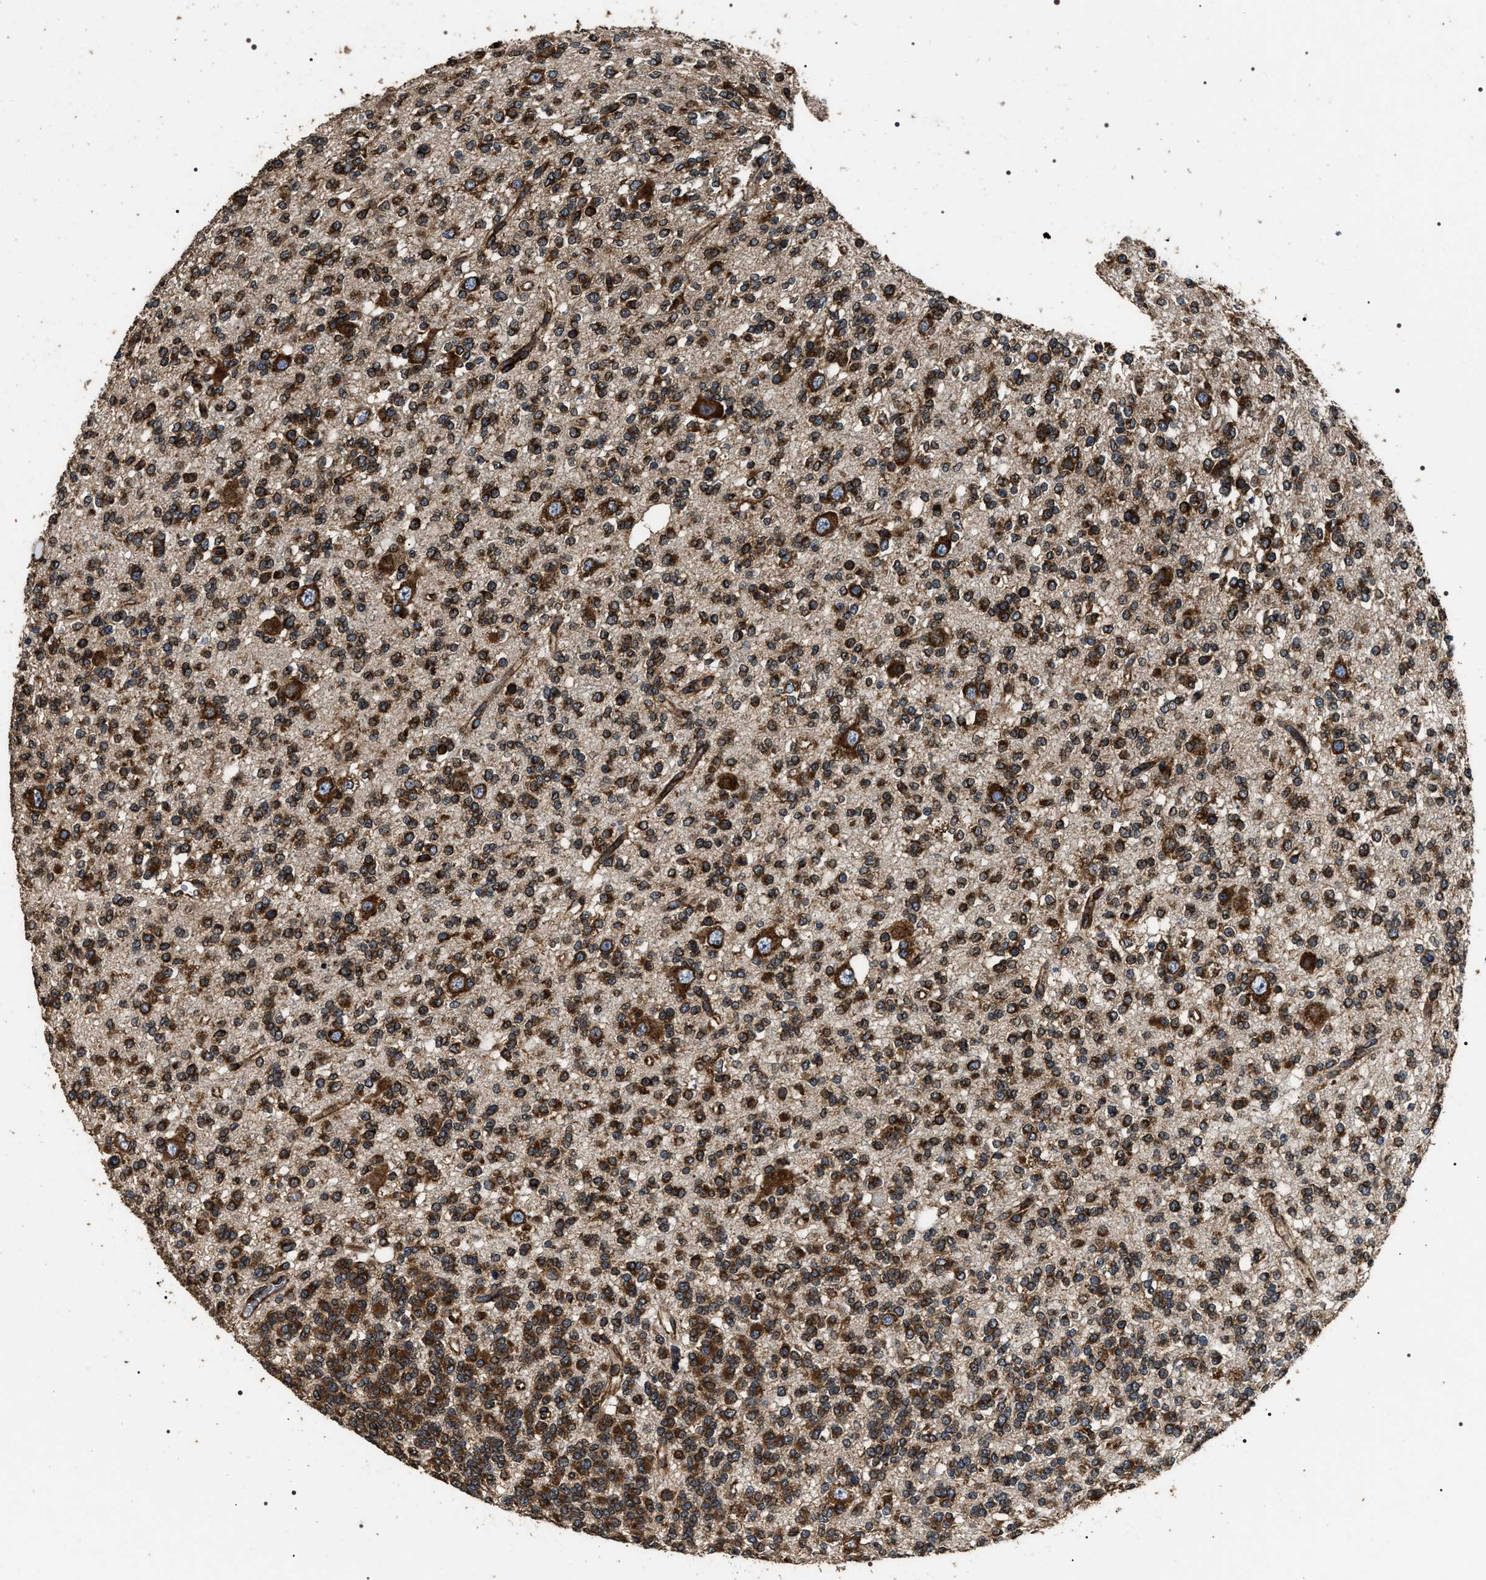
{"staining": {"intensity": "strong", "quantity": ">75%", "location": "cytoplasmic/membranous"}, "tissue": "glioma", "cell_type": "Tumor cells", "image_type": "cancer", "snomed": [{"axis": "morphology", "description": "Glioma, malignant, Low grade"}, {"axis": "topography", "description": "Brain"}], "caption": "Immunohistochemistry (IHC) image of human glioma stained for a protein (brown), which reveals high levels of strong cytoplasmic/membranous staining in about >75% of tumor cells.", "gene": "KTN1", "patient": {"sex": "male", "age": 38}}